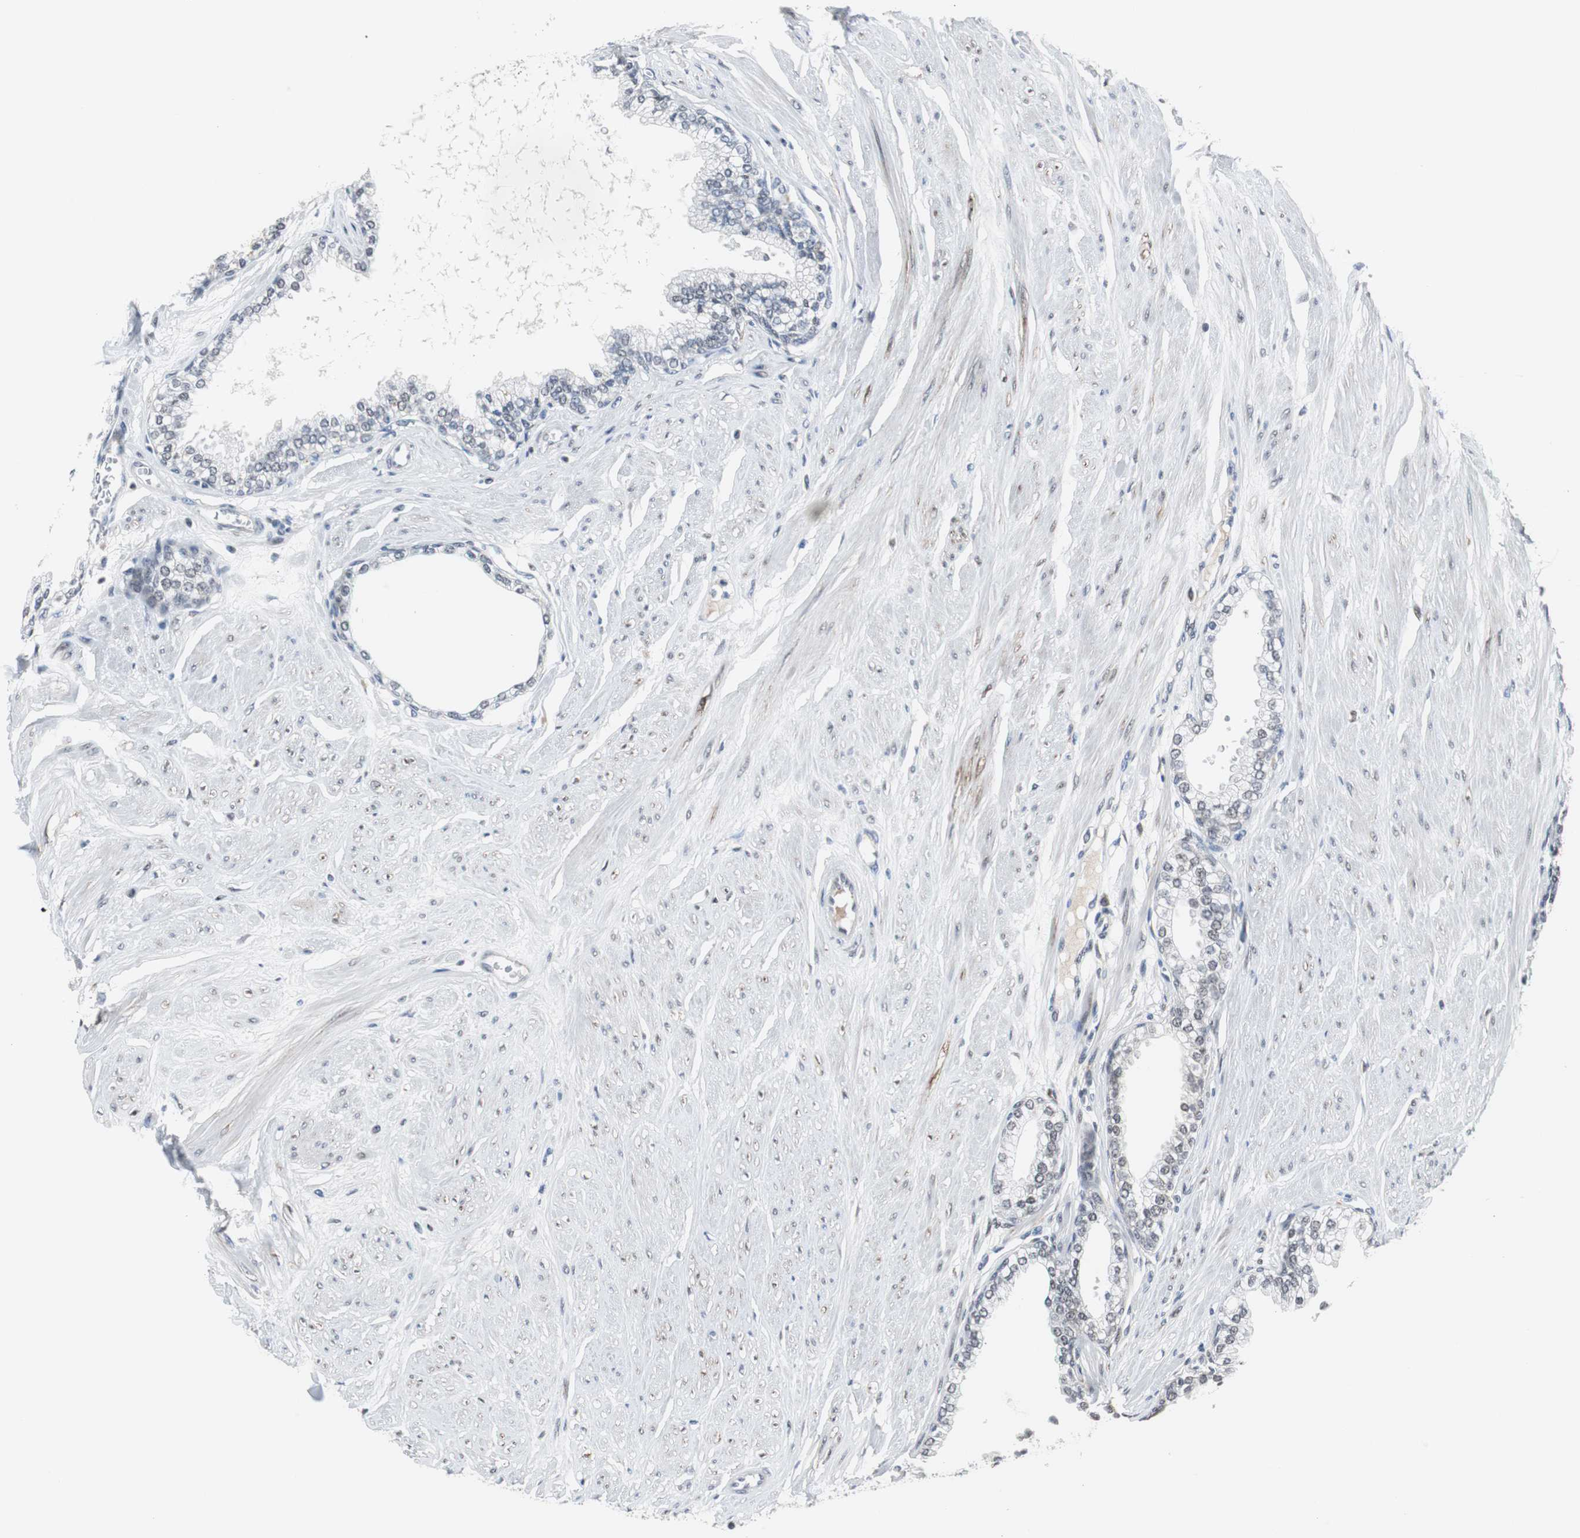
{"staining": {"intensity": "negative", "quantity": "none", "location": "none"}, "tissue": "prostate", "cell_type": "Glandular cells", "image_type": "normal", "snomed": [{"axis": "morphology", "description": "Normal tissue, NOS"}, {"axis": "topography", "description": "Prostate"}], "caption": "High magnification brightfield microscopy of benign prostate stained with DAB (brown) and counterstained with hematoxylin (blue): glandular cells show no significant staining. The staining is performed using DAB (3,3'-diaminobenzidine) brown chromogen with nuclei counter-stained in using hematoxylin.", "gene": "ZHX2", "patient": {"sex": "male", "age": 64}}